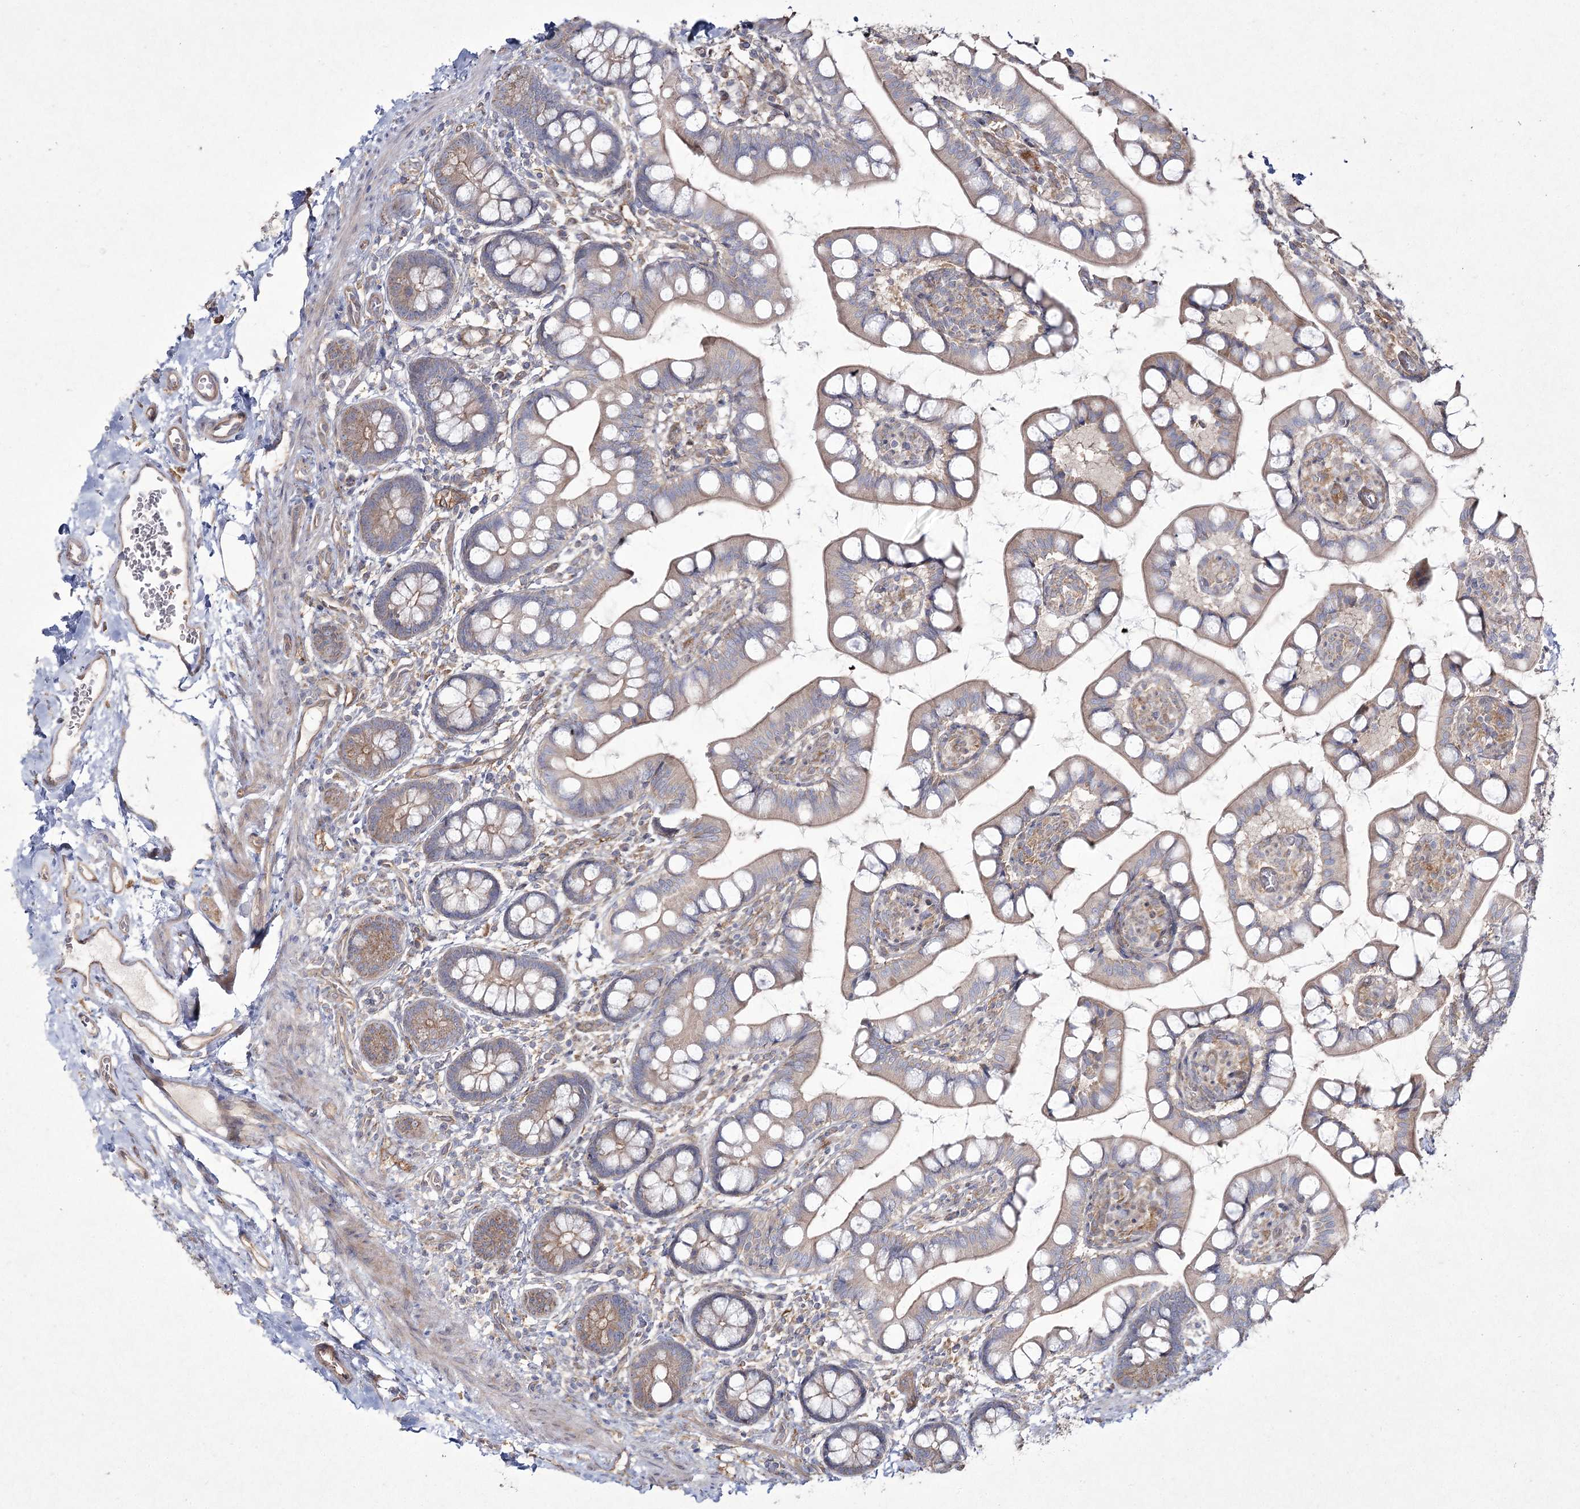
{"staining": {"intensity": "moderate", "quantity": ">75%", "location": "cytoplasmic/membranous"}, "tissue": "small intestine", "cell_type": "Glandular cells", "image_type": "normal", "snomed": [{"axis": "morphology", "description": "Normal tissue, NOS"}, {"axis": "topography", "description": "Small intestine"}], "caption": "A micrograph showing moderate cytoplasmic/membranous expression in about >75% of glandular cells in unremarkable small intestine, as visualized by brown immunohistochemical staining.", "gene": "SH3TC1", "patient": {"sex": "male", "age": 52}}